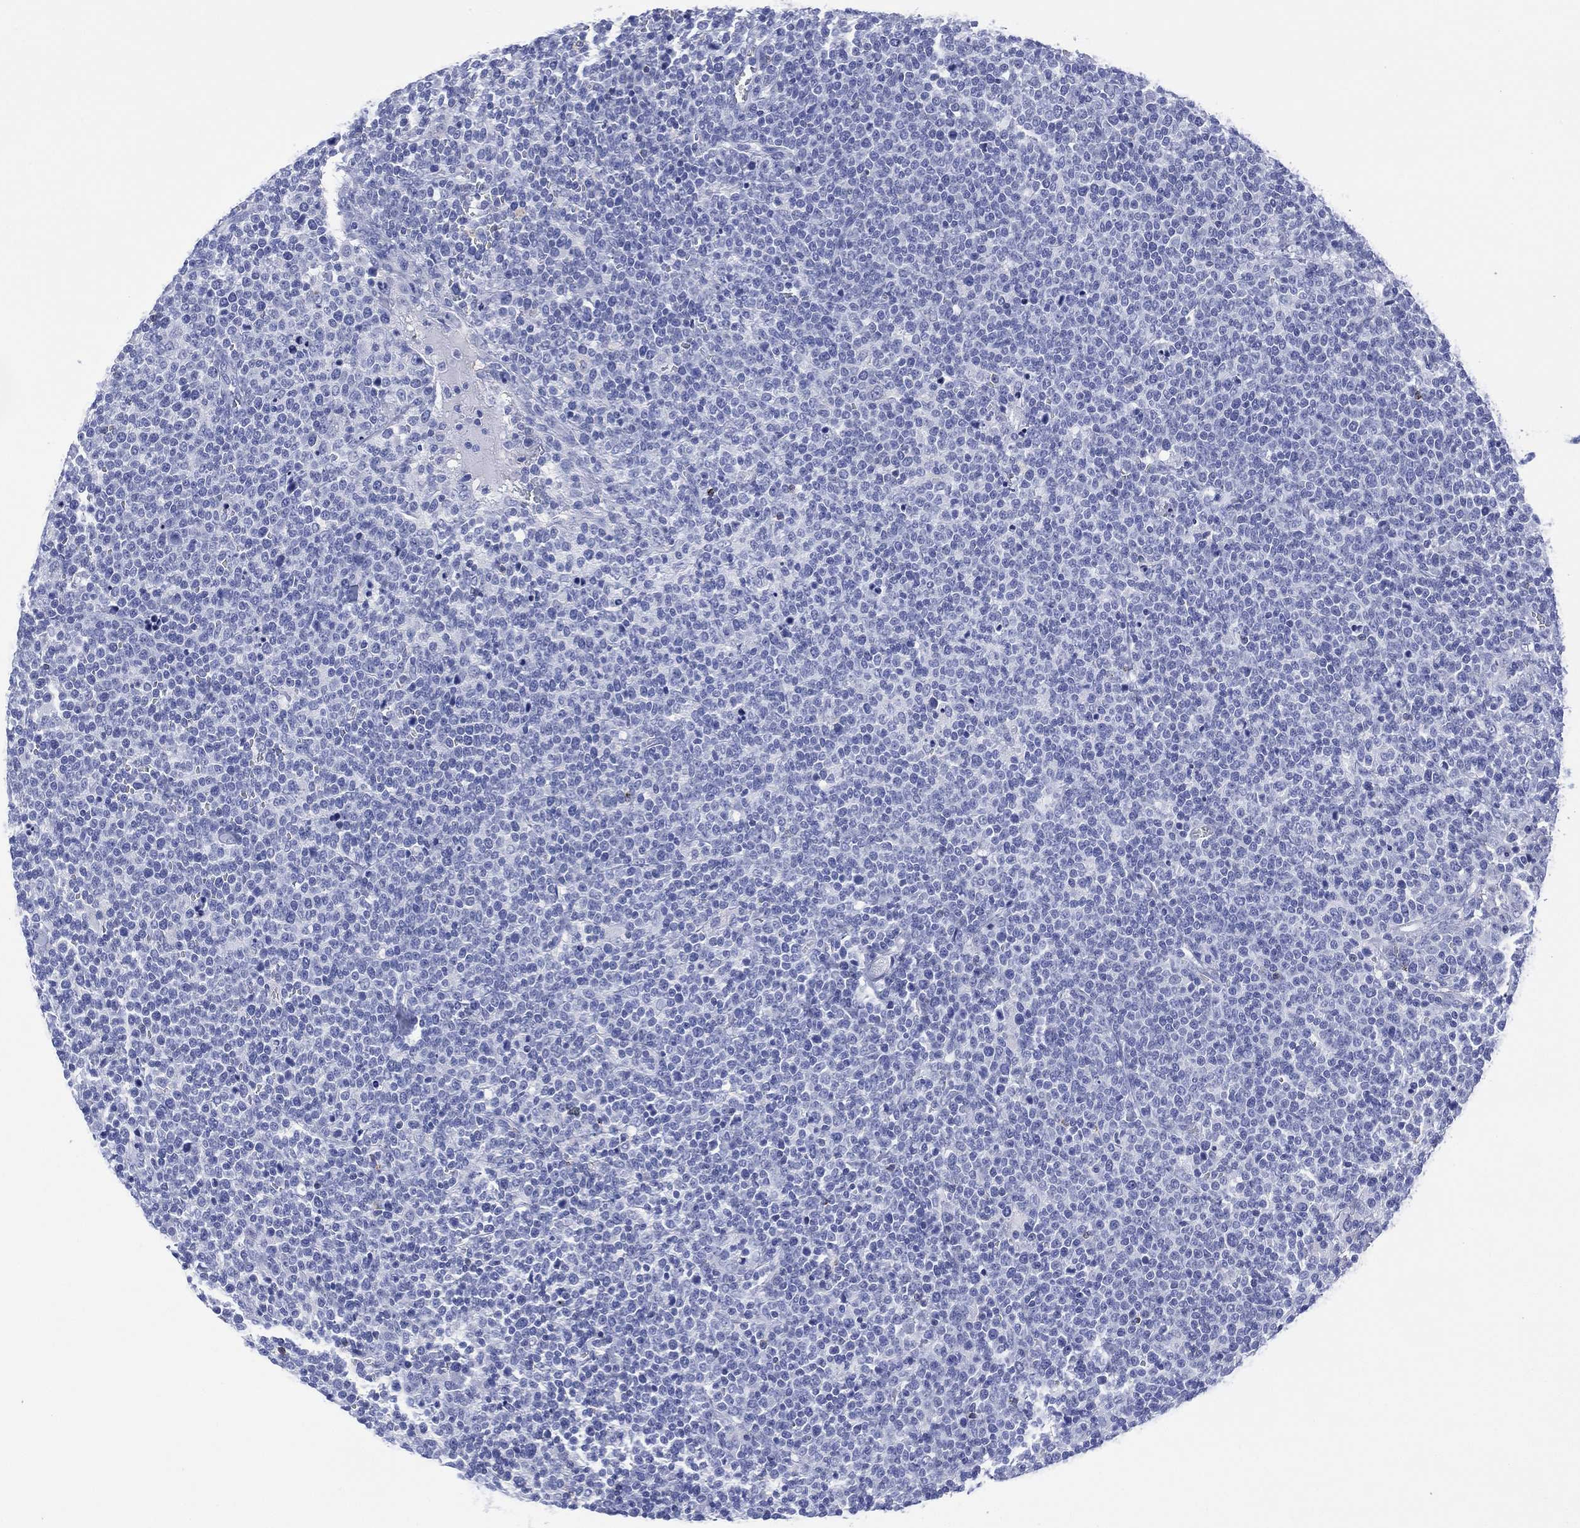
{"staining": {"intensity": "negative", "quantity": "none", "location": "none"}, "tissue": "lymphoma", "cell_type": "Tumor cells", "image_type": "cancer", "snomed": [{"axis": "morphology", "description": "Malignant lymphoma, non-Hodgkin's type, High grade"}, {"axis": "topography", "description": "Lymph node"}], "caption": "Photomicrograph shows no protein expression in tumor cells of lymphoma tissue.", "gene": "DPP4", "patient": {"sex": "male", "age": 61}}